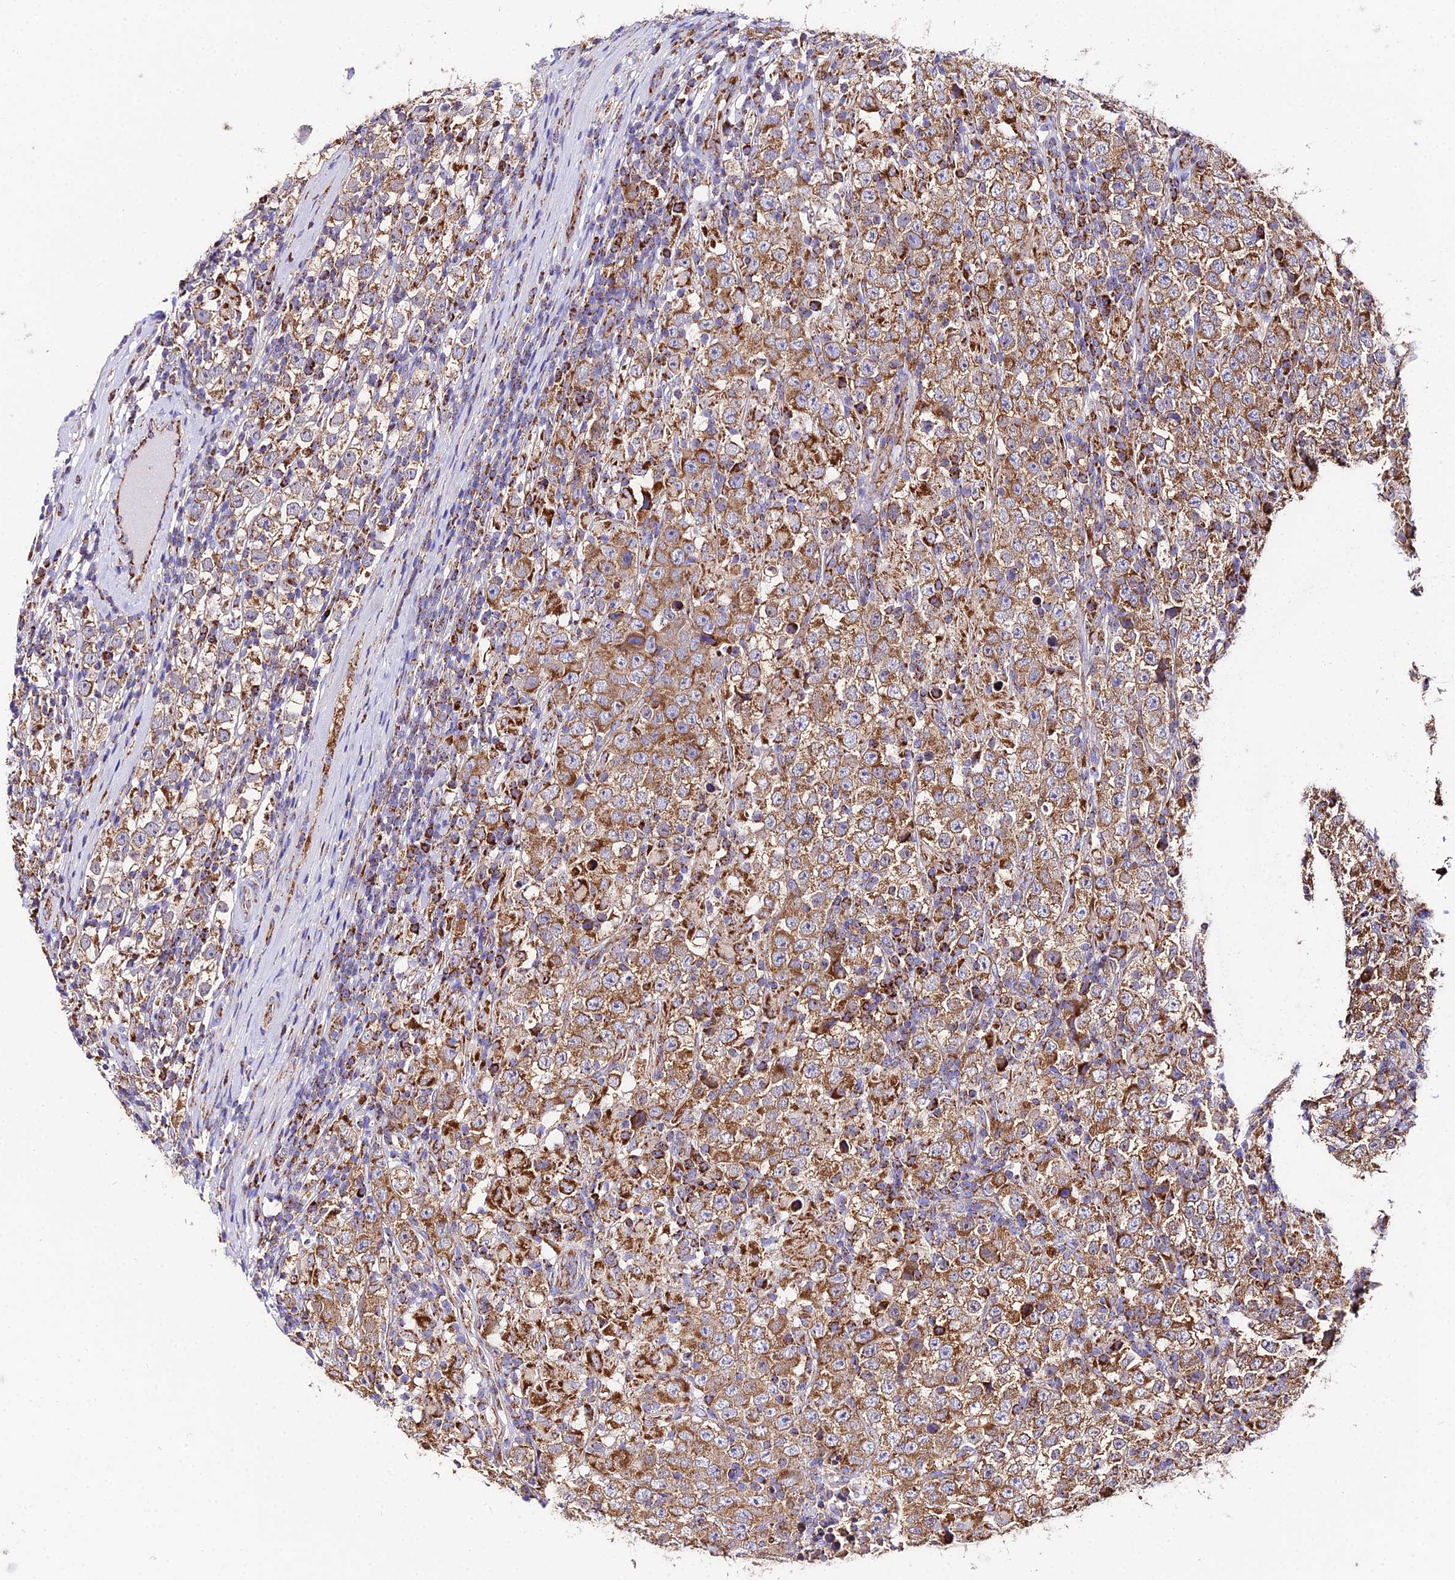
{"staining": {"intensity": "moderate", "quantity": ">75%", "location": "cytoplasmic/membranous"}, "tissue": "testis cancer", "cell_type": "Tumor cells", "image_type": "cancer", "snomed": [{"axis": "morphology", "description": "Normal tissue, NOS"}, {"axis": "morphology", "description": "Urothelial carcinoma, High grade"}, {"axis": "morphology", "description": "Seminoma, NOS"}, {"axis": "morphology", "description": "Carcinoma, Embryonal, NOS"}, {"axis": "topography", "description": "Urinary bladder"}, {"axis": "topography", "description": "Testis"}], "caption": "Testis cancer (seminoma) stained with immunohistochemistry displays moderate cytoplasmic/membranous positivity in about >75% of tumor cells.", "gene": "OCIAD1", "patient": {"sex": "male", "age": 41}}